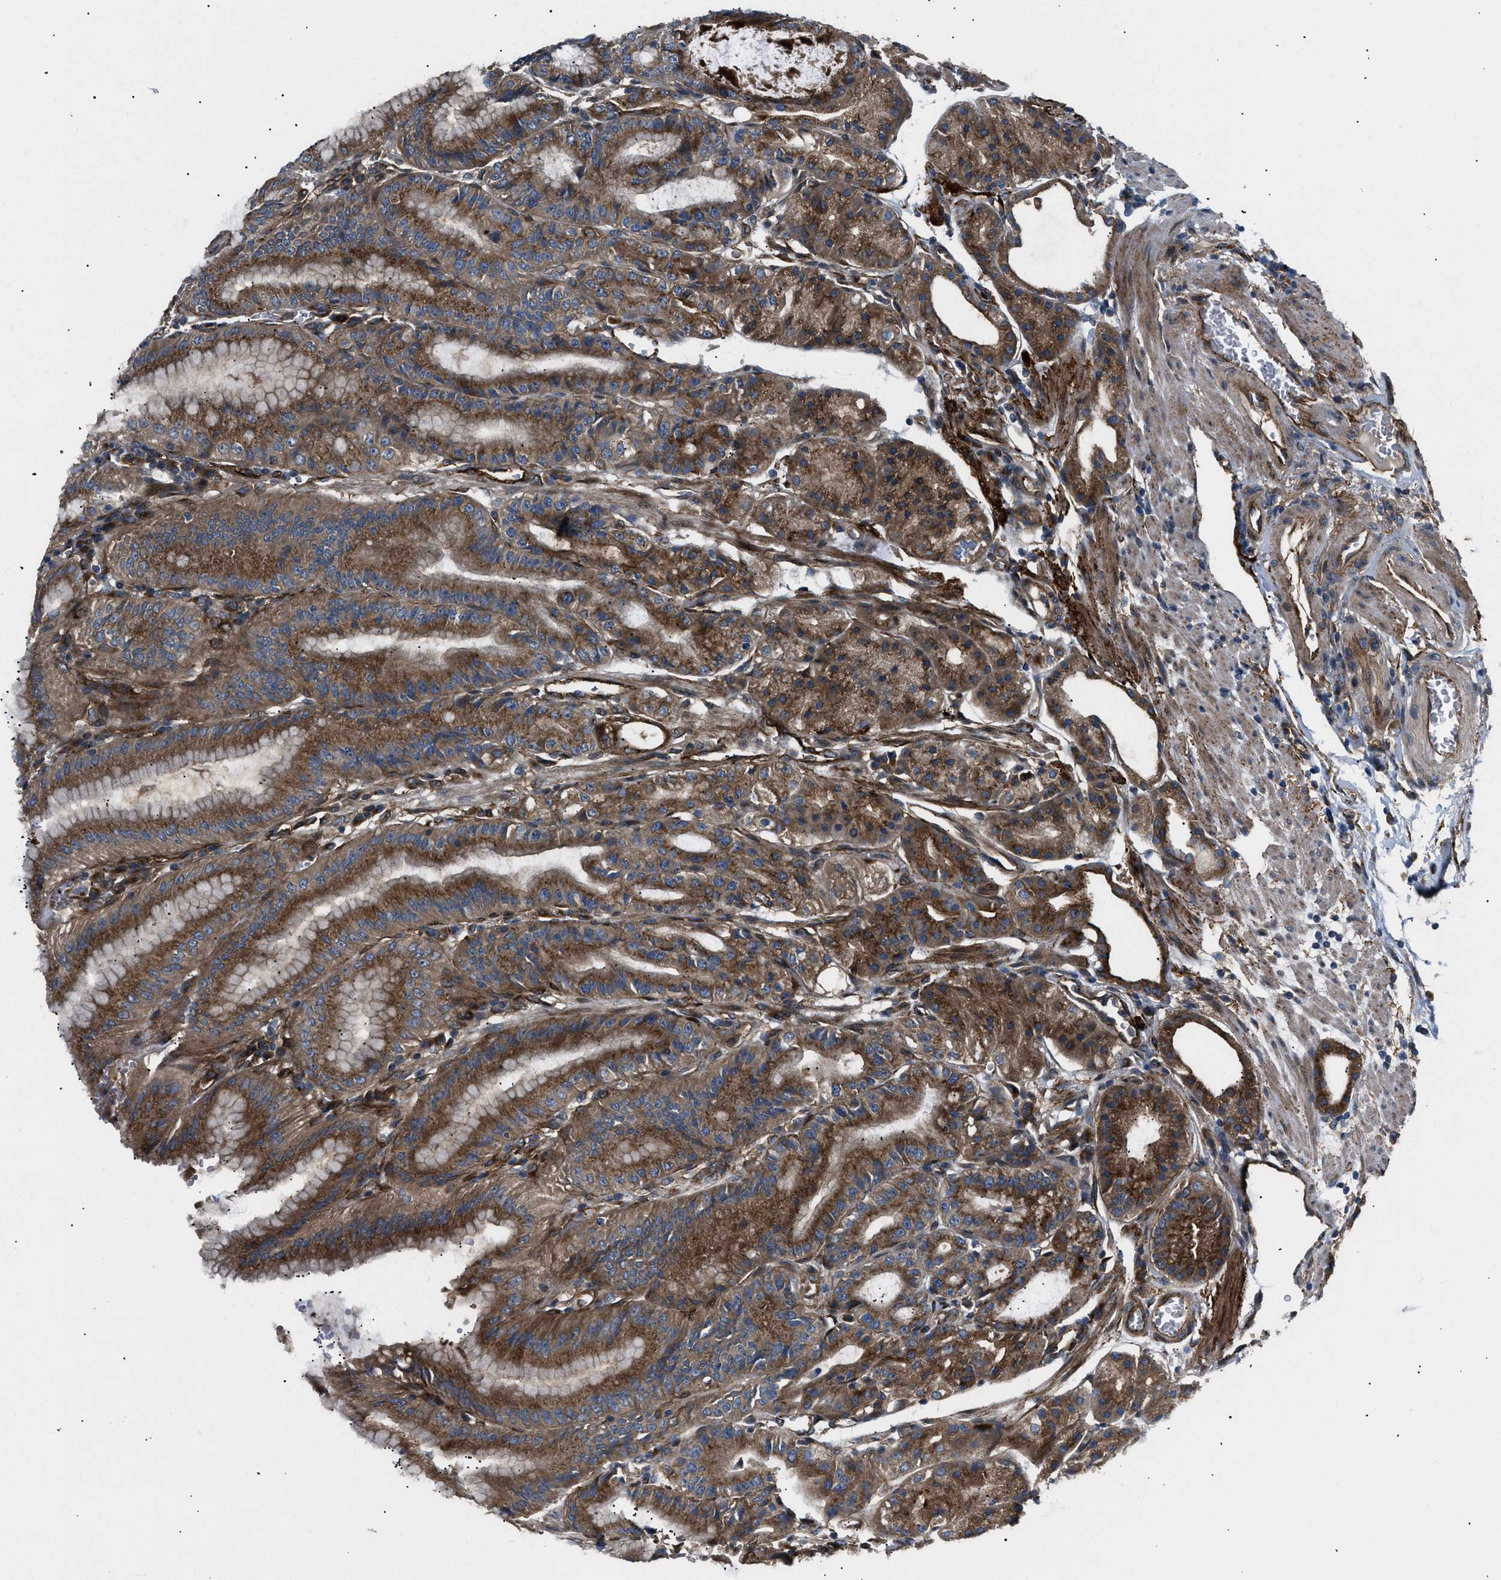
{"staining": {"intensity": "strong", "quantity": ">75%", "location": "cytoplasmic/membranous"}, "tissue": "stomach", "cell_type": "Glandular cells", "image_type": "normal", "snomed": [{"axis": "morphology", "description": "Normal tissue, NOS"}, {"axis": "topography", "description": "Stomach, lower"}], "caption": "Unremarkable stomach reveals strong cytoplasmic/membranous expression in about >75% of glandular cells The staining was performed using DAB, with brown indicating positive protein expression. Nuclei are stained blue with hematoxylin..", "gene": "LYSMD3", "patient": {"sex": "male", "age": 71}}